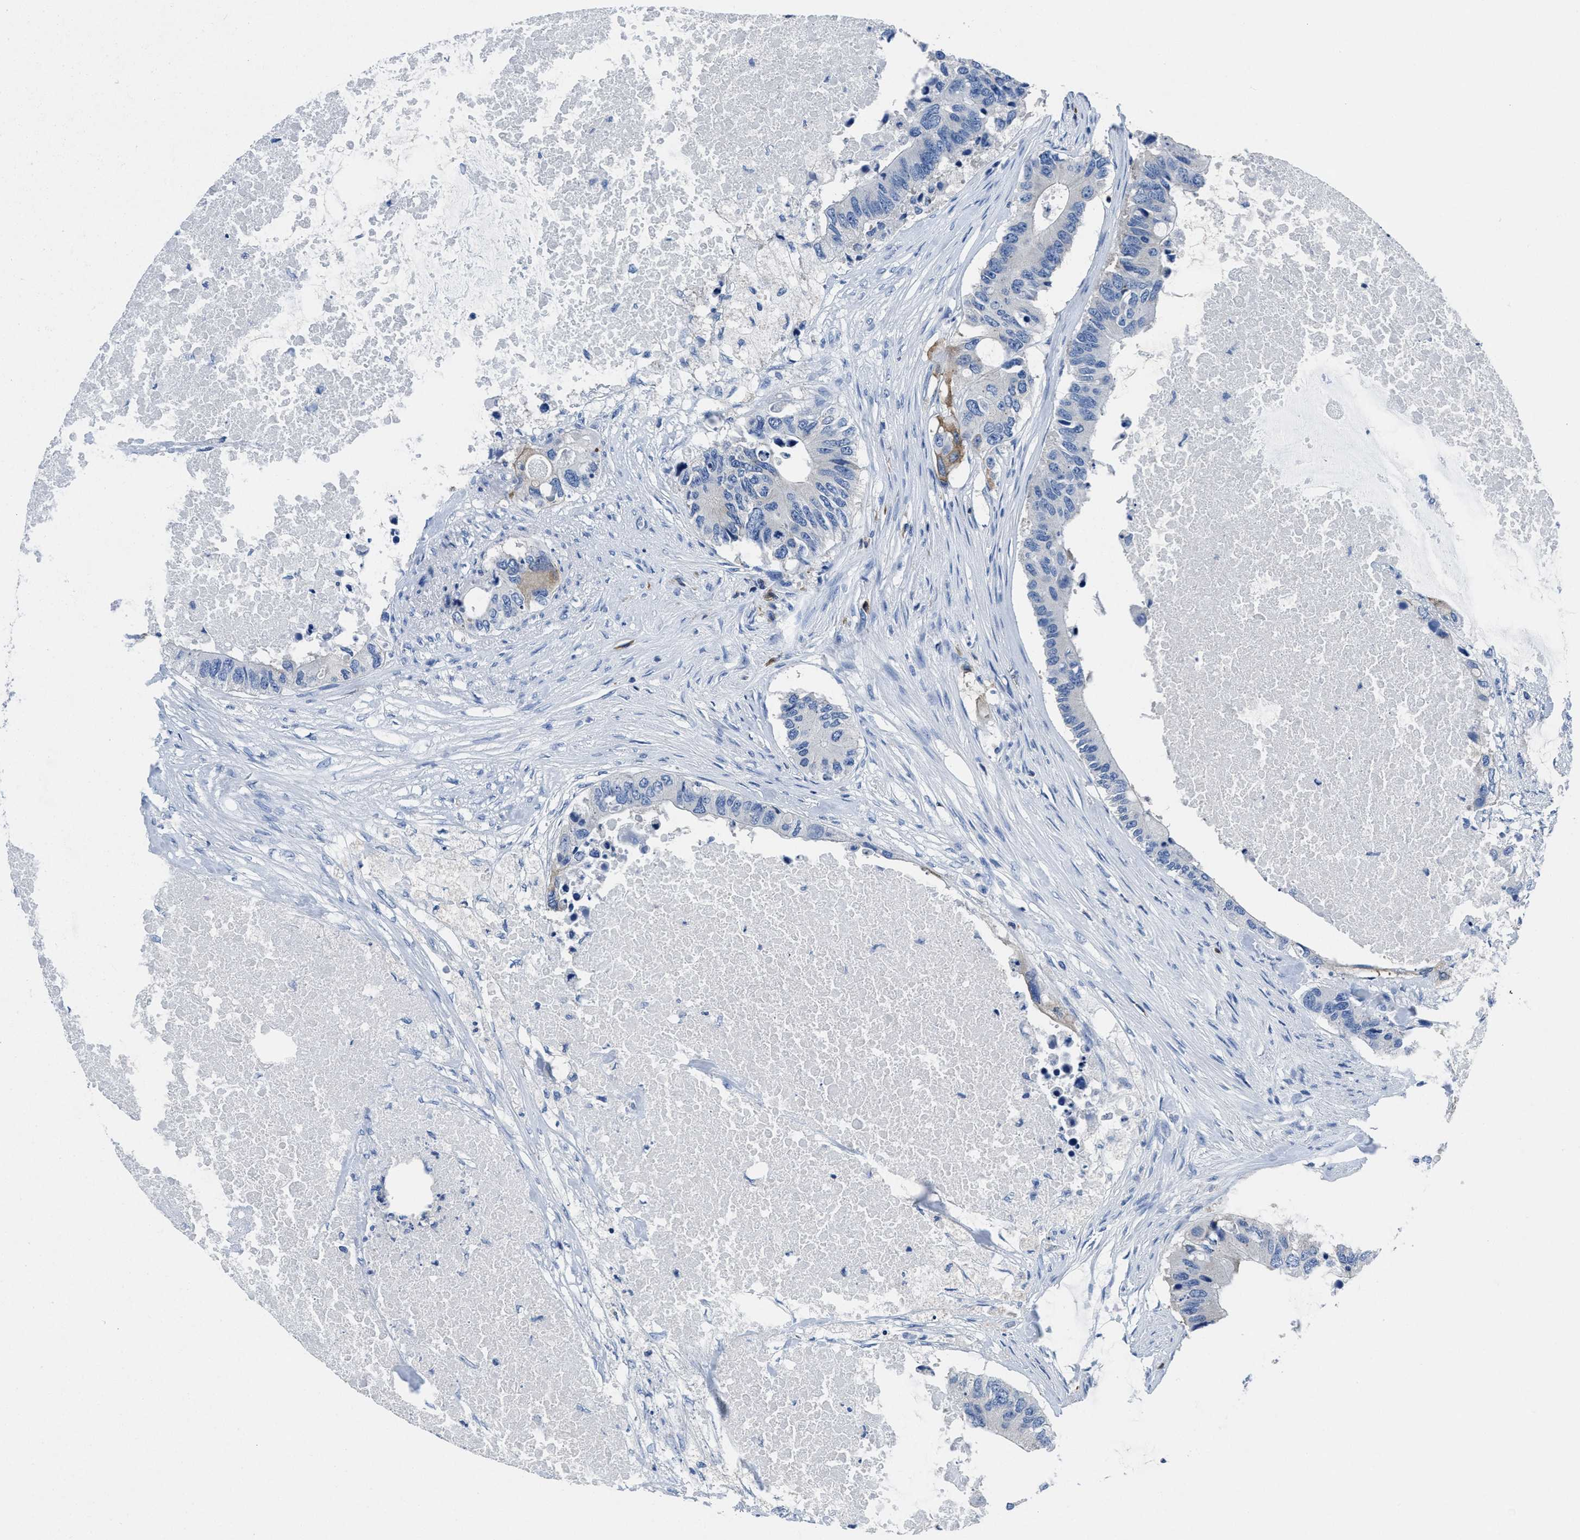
{"staining": {"intensity": "weak", "quantity": "<25%", "location": "cytoplasmic/membranous"}, "tissue": "colorectal cancer", "cell_type": "Tumor cells", "image_type": "cancer", "snomed": [{"axis": "morphology", "description": "Adenocarcinoma, NOS"}, {"axis": "topography", "description": "Colon"}], "caption": "Photomicrograph shows no significant protein positivity in tumor cells of colorectal cancer (adenocarcinoma).", "gene": "ITGA3", "patient": {"sex": "male", "age": 71}}